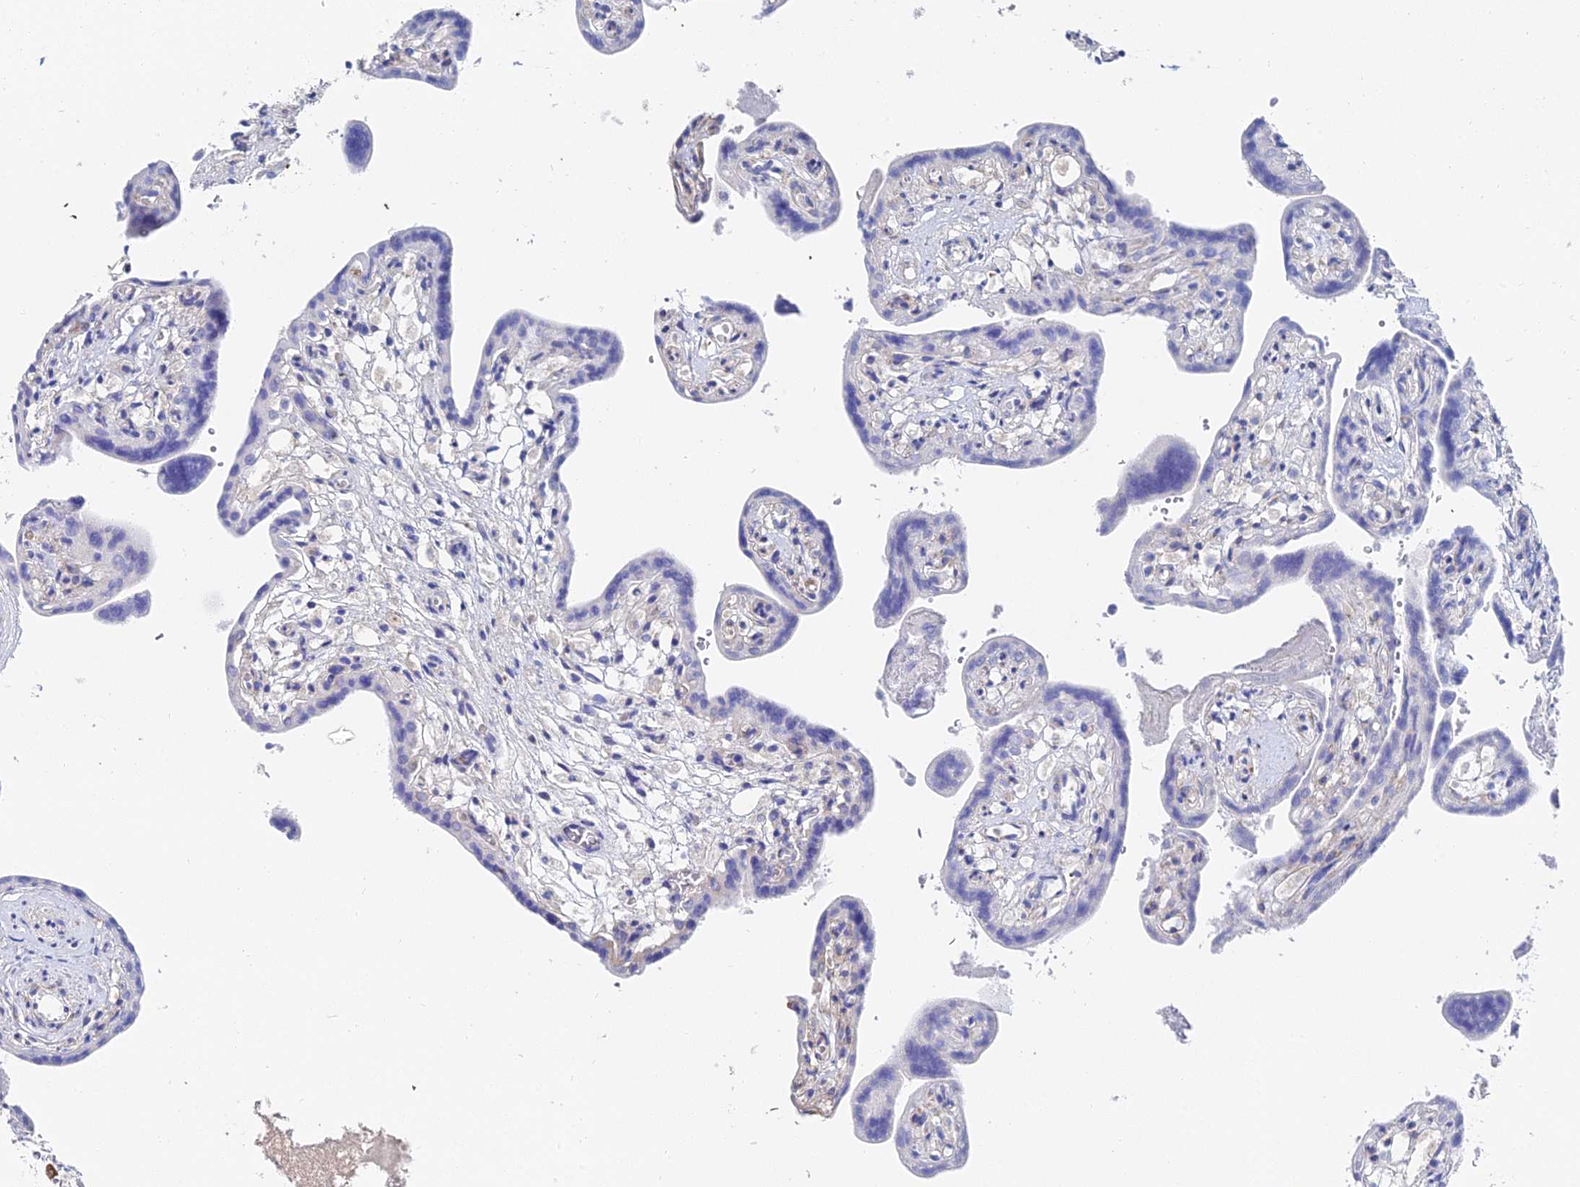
{"staining": {"intensity": "negative", "quantity": "none", "location": "none"}, "tissue": "placenta", "cell_type": "Decidual cells", "image_type": "normal", "snomed": [{"axis": "morphology", "description": "Normal tissue, NOS"}, {"axis": "topography", "description": "Placenta"}], "caption": "High magnification brightfield microscopy of normal placenta stained with DAB (3,3'-diaminobenzidine) (brown) and counterstained with hematoxylin (blue): decidual cells show no significant positivity.", "gene": "PTTG1", "patient": {"sex": "female", "age": 37}}